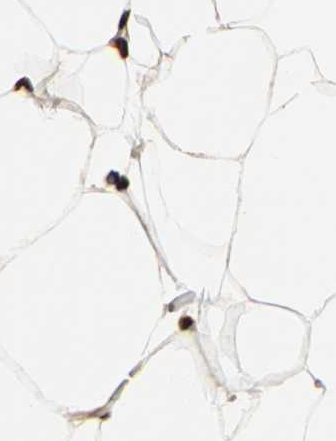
{"staining": {"intensity": "moderate", "quantity": "25%-75%", "location": "cytoplasmic/membranous,nuclear"}, "tissue": "adipose tissue", "cell_type": "Adipocytes", "image_type": "normal", "snomed": [{"axis": "morphology", "description": "Normal tissue, NOS"}, {"axis": "topography", "description": "Breast"}, {"axis": "topography", "description": "Adipose tissue"}], "caption": "The photomicrograph reveals staining of benign adipose tissue, revealing moderate cytoplasmic/membranous,nuclear protein positivity (brown color) within adipocytes. Nuclei are stained in blue.", "gene": "PNPLA6", "patient": {"sex": "female", "age": 25}}